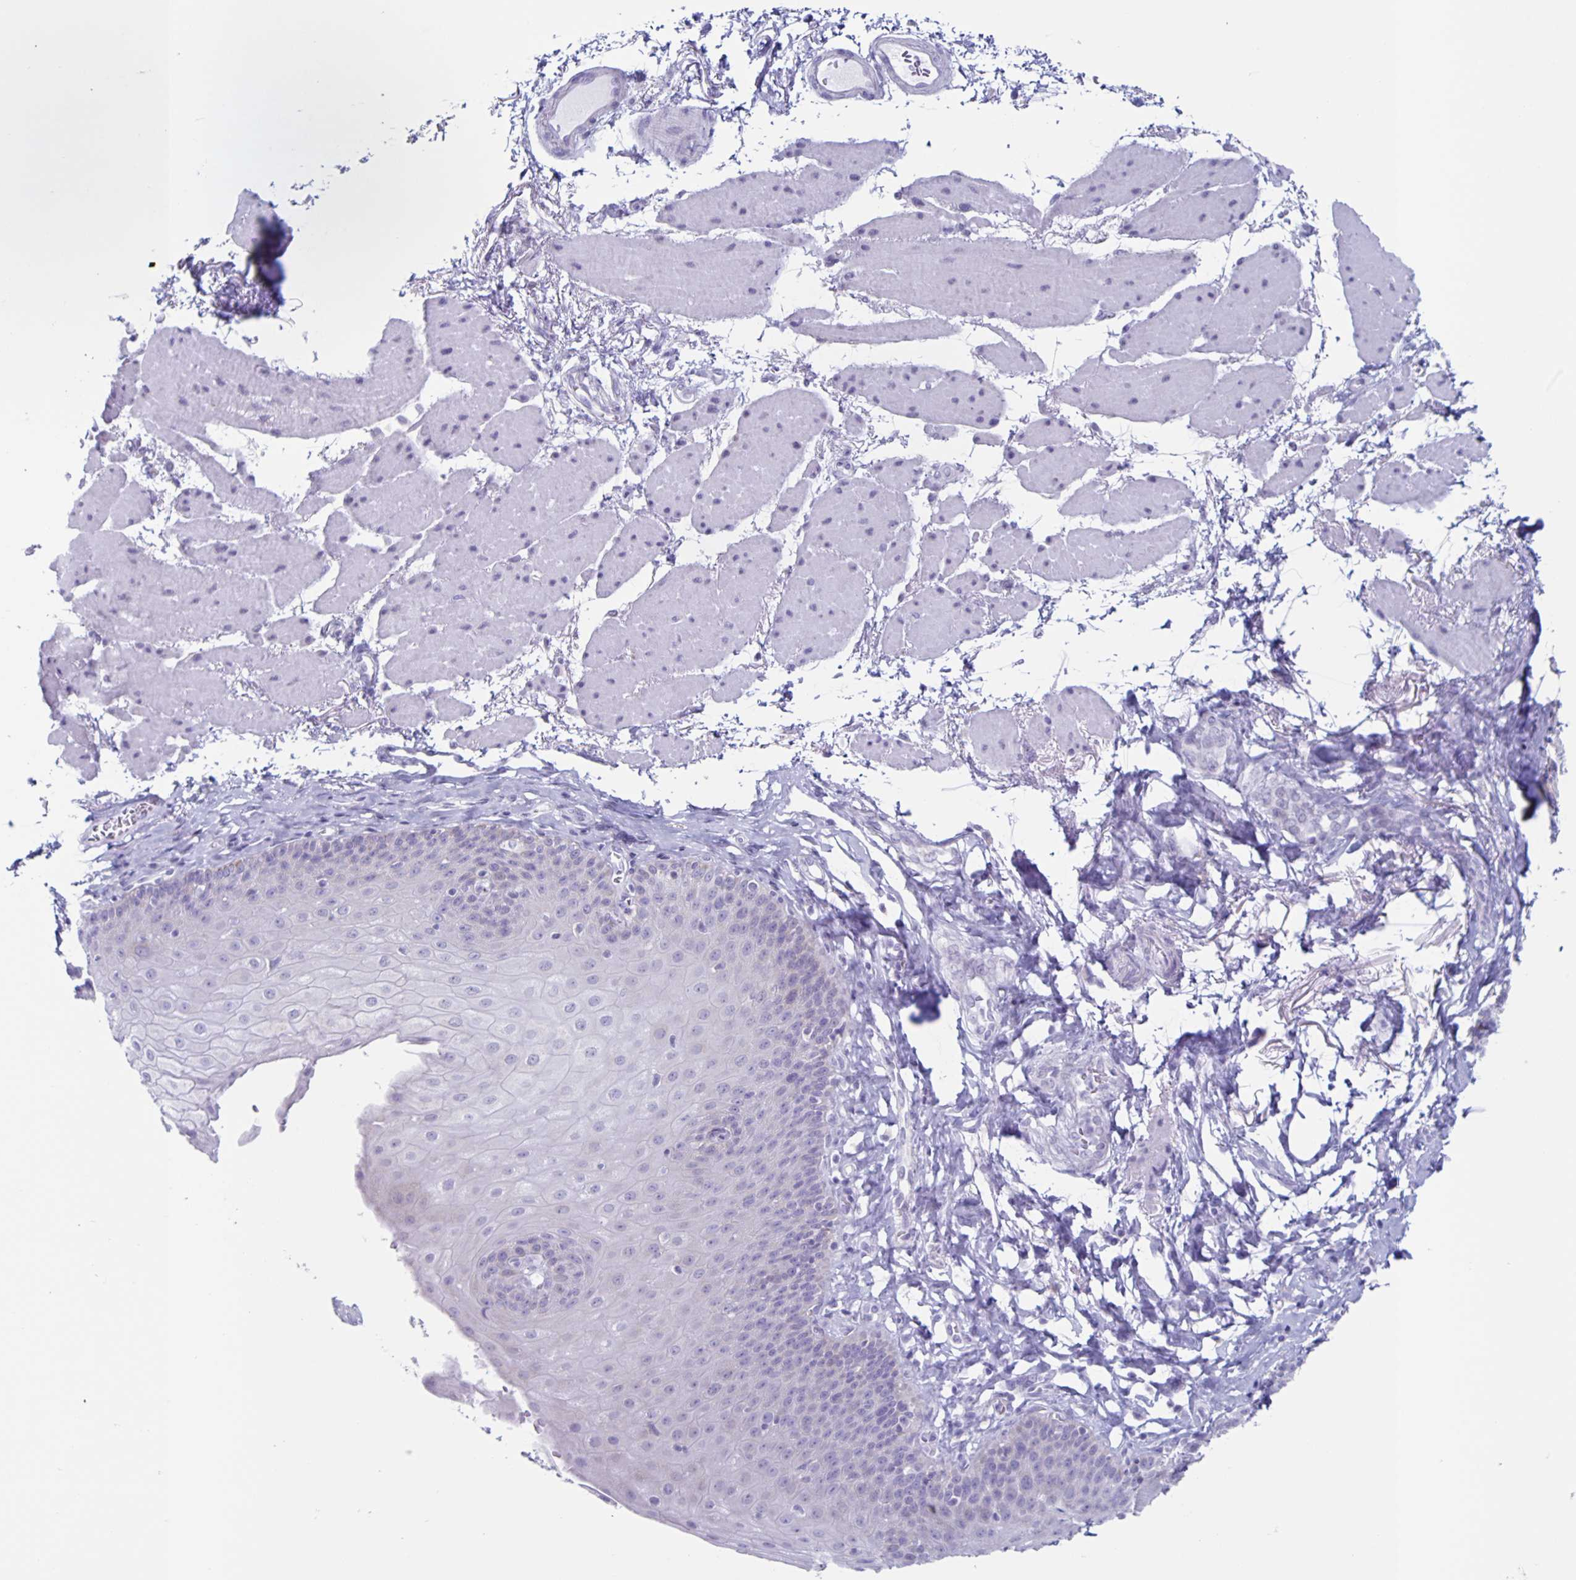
{"staining": {"intensity": "negative", "quantity": "none", "location": "none"}, "tissue": "esophagus", "cell_type": "Squamous epithelial cells", "image_type": "normal", "snomed": [{"axis": "morphology", "description": "Normal tissue, NOS"}, {"axis": "topography", "description": "Esophagus"}], "caption": "IHC image of benign esophagus: human esophagus stained with DAB reveals no significant protein expression in squamous epithelial cells. (DAB IHC with hematoxylin counter stain).", "gene": "CT45A10", "patient": {"sex": "female", "age": 81}}